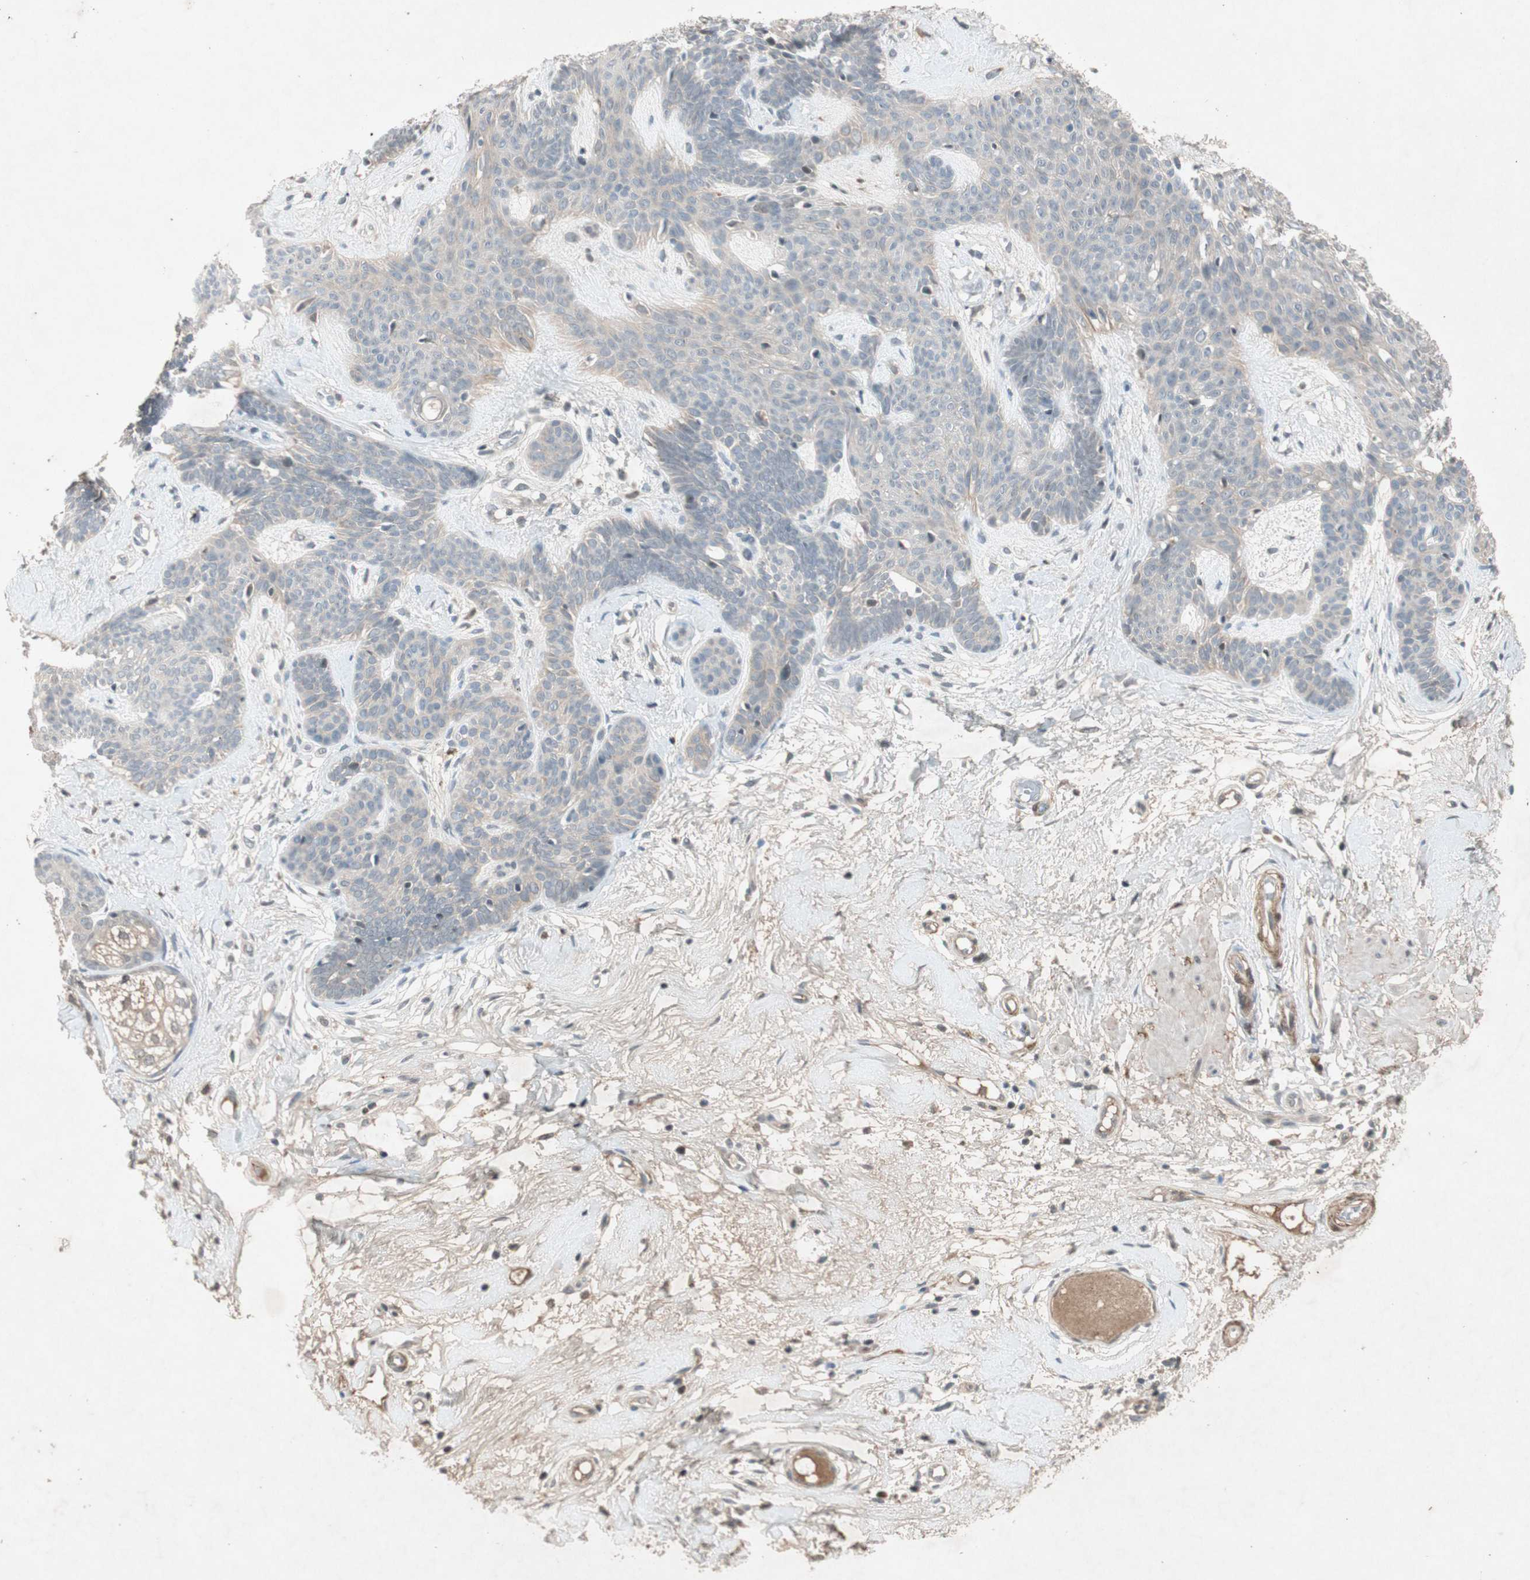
{"staining": {"intensity": "weak", "quantity": "25%-75%", "location": "cytoplasmic/membranous"}, "tissue": "skin cancer", "cell_type": "Tumor cells", "image_type": "cancer", "snomed": [{"axis": "morphology", "description": "Developmental malformation"}, {"axis": "morphology", "description": "Basal cell carcinoma"}, {"axis": "topography", "description": "Skin"}], "caption": "A micrograph showing weak cytoplasmic/membranous expression in about 25%-75% of tumor cells in skin cancer, as visualized by brown immunohistochemical staining.", "gene": "RNGTT", "patient": {"sex": "female", "age": 62}}